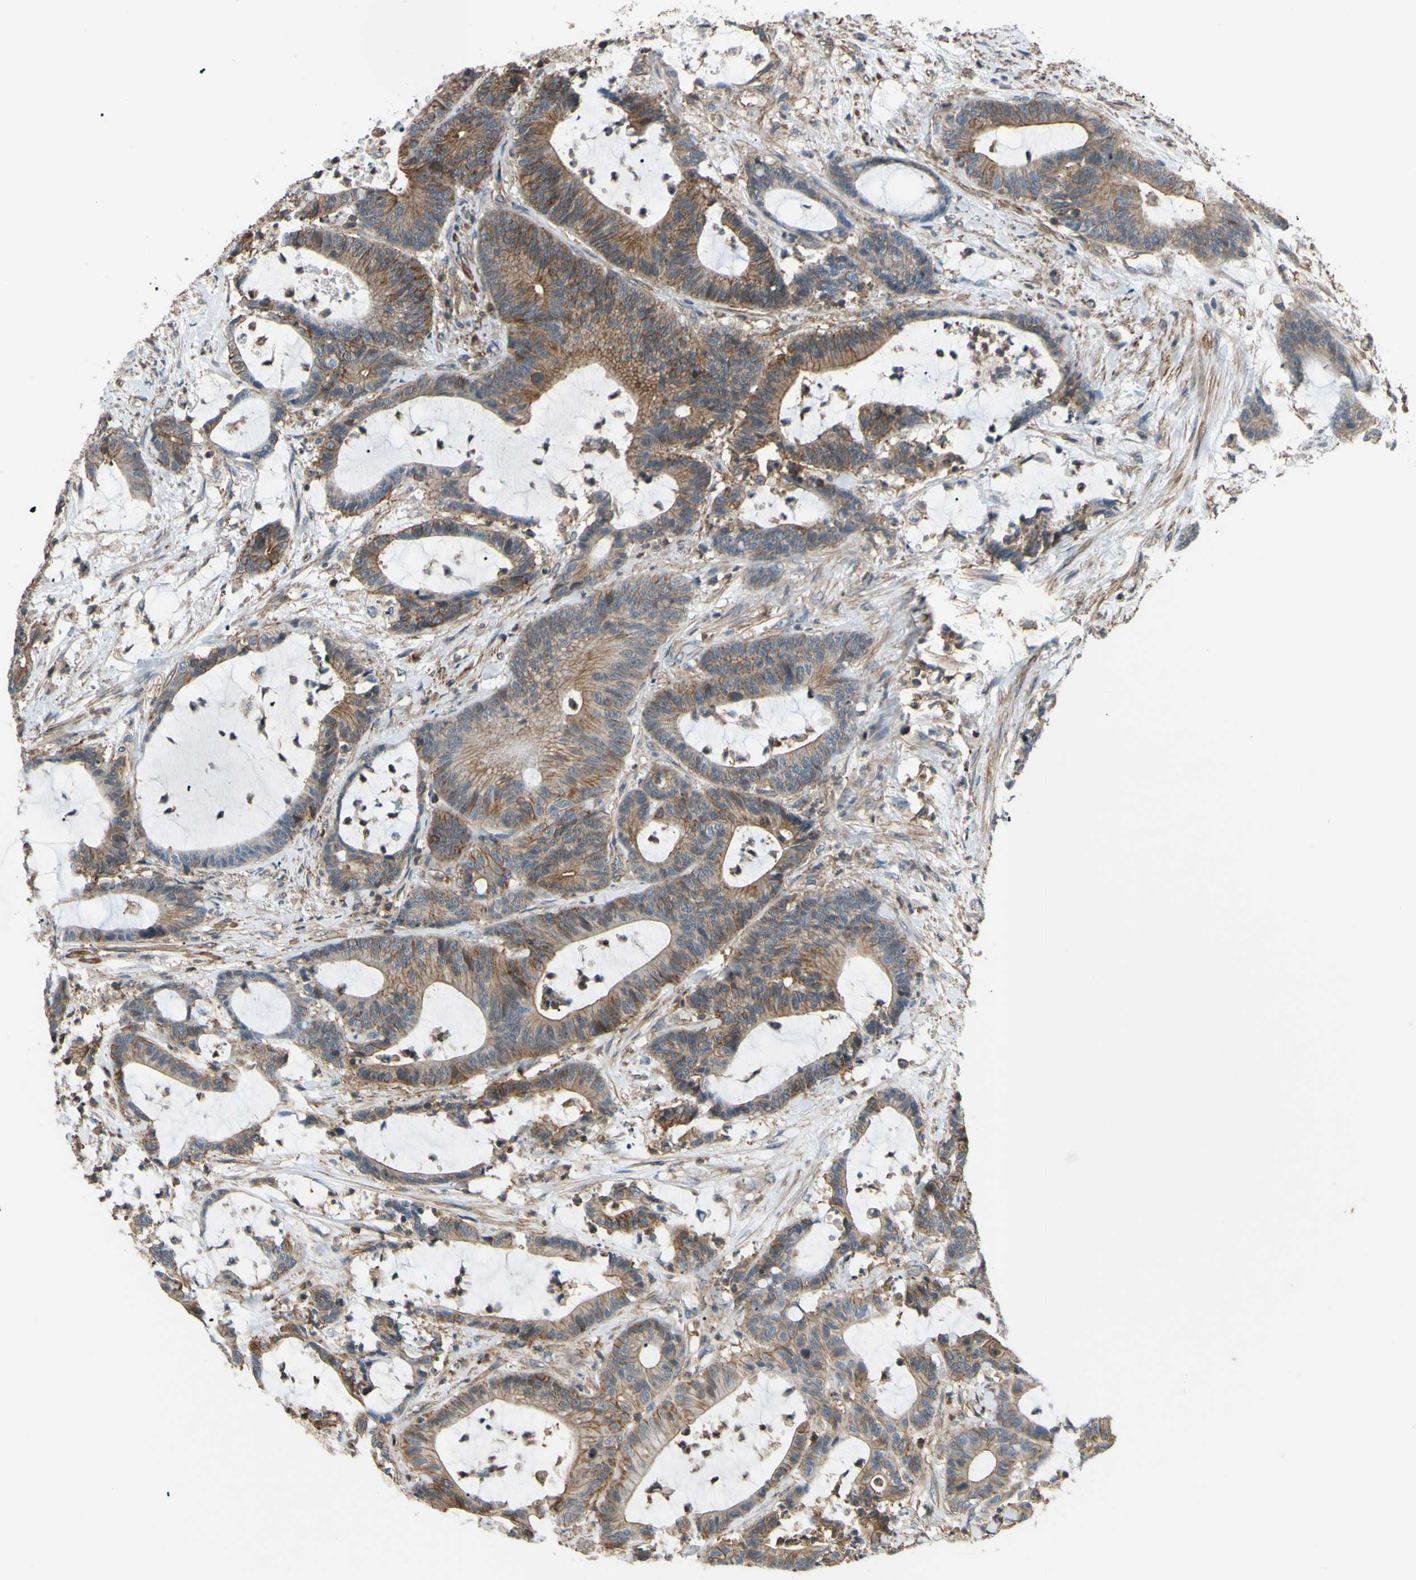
{"staining": {"intensity": "moderate", "quantity": ">75%", "location": "cytoplasmic/membranous"}, "tissue": "colorectal cancer", "cell_type": "Tumor cells", "image_type": "cancer", "snomed": [{"axis": "morphology", "description": "Adenocarcinoma, NOS"}, {"axis": "topography", "description": "Colon"}], "caption": "Protein staining exhibits moderate cytoplasmic/membranous staining in approximately >75% of tumor cells in colorectal cancer.", "gene": "ADD3", "patient": {"sex": "female", "age": 84}}